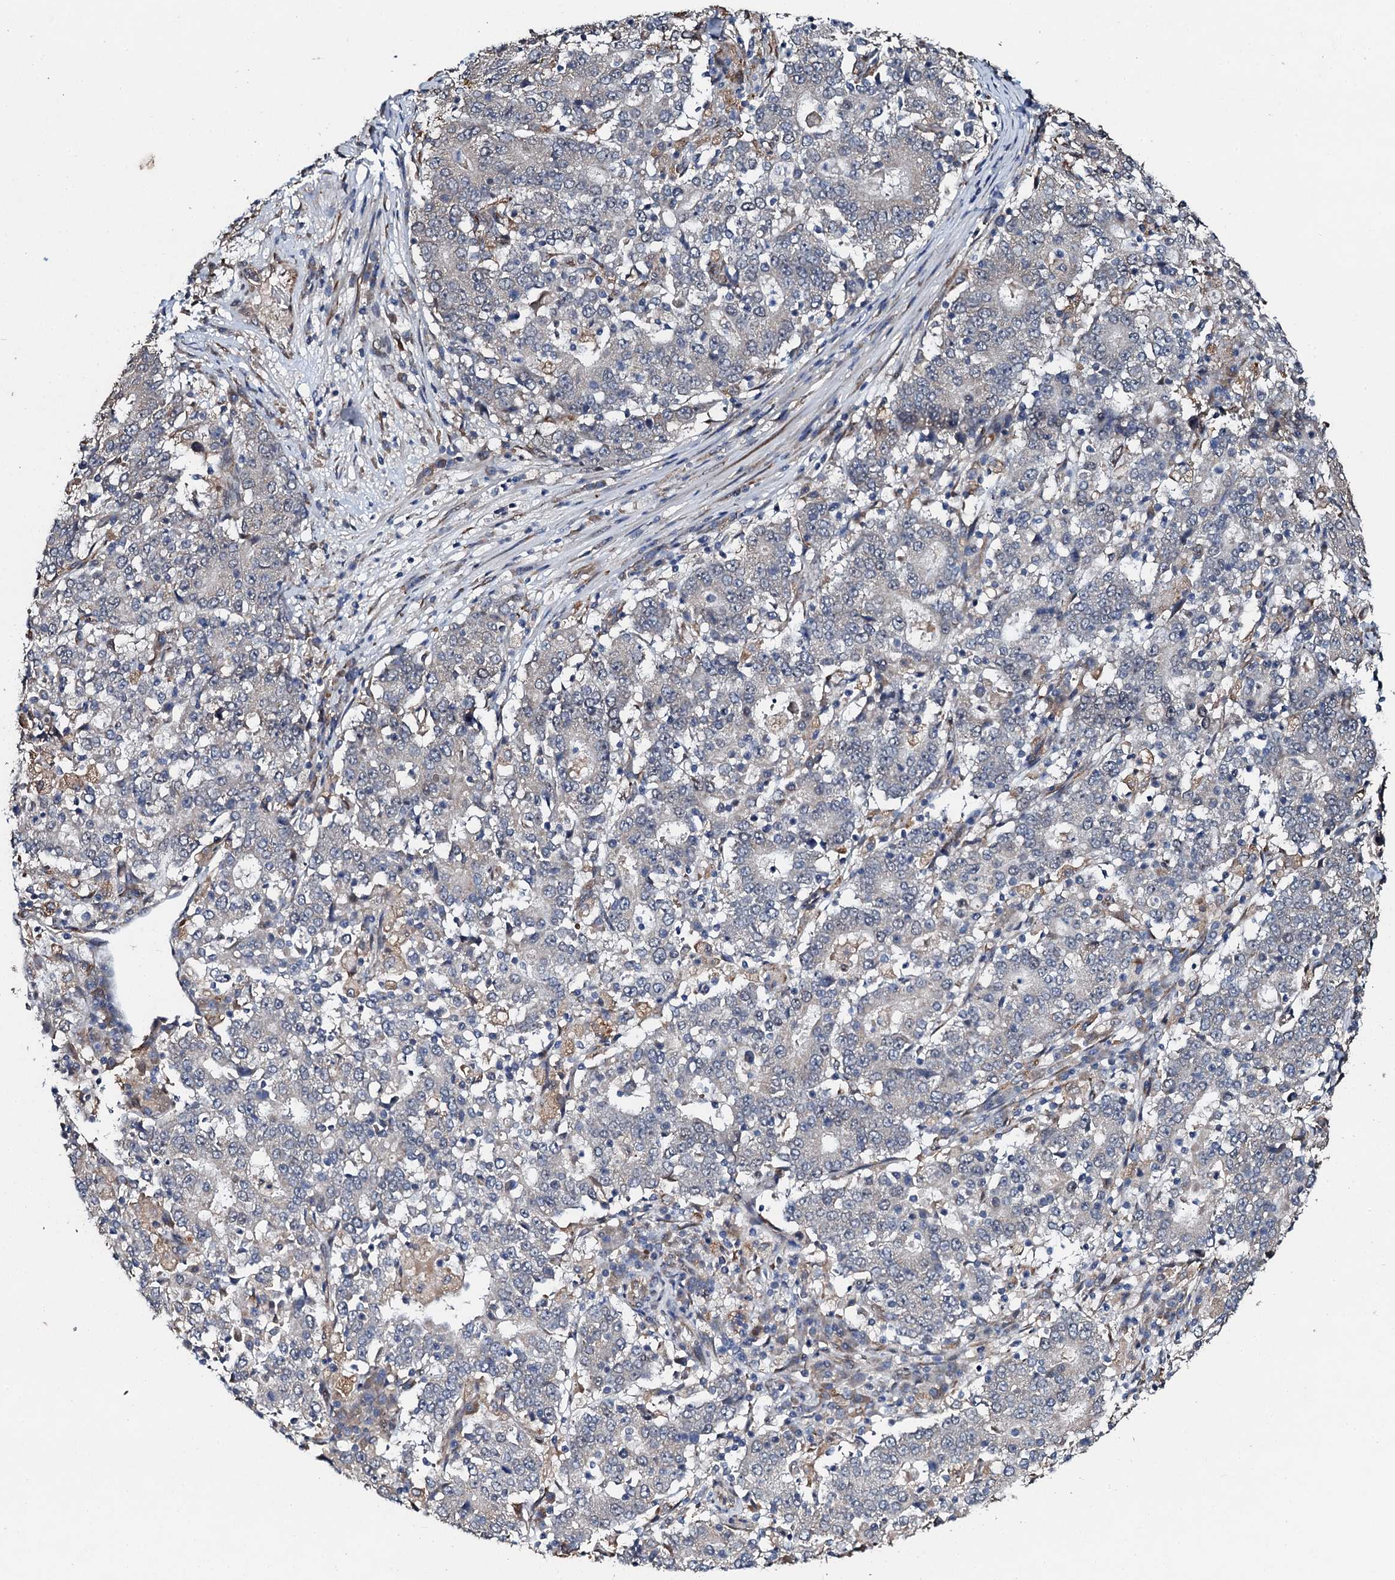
{"staining": {"intensity": "negative", "quantity": "none", "location": "none"}, "tissue": "stomach cancer", "cell_type": "Tumor cells", "image_type": "cancer", "snomed": [{"axis": "morphology", "description": "Adenocarcinoma, NOS"}, {"axis": "topography", "description": "Stomach"}], "caption": "There is no significant positivity in tumor cells of adenocarcinoma (stomach).", "gene": "ADAMTS10", "patient": {"sex": "male", "age": 59}}